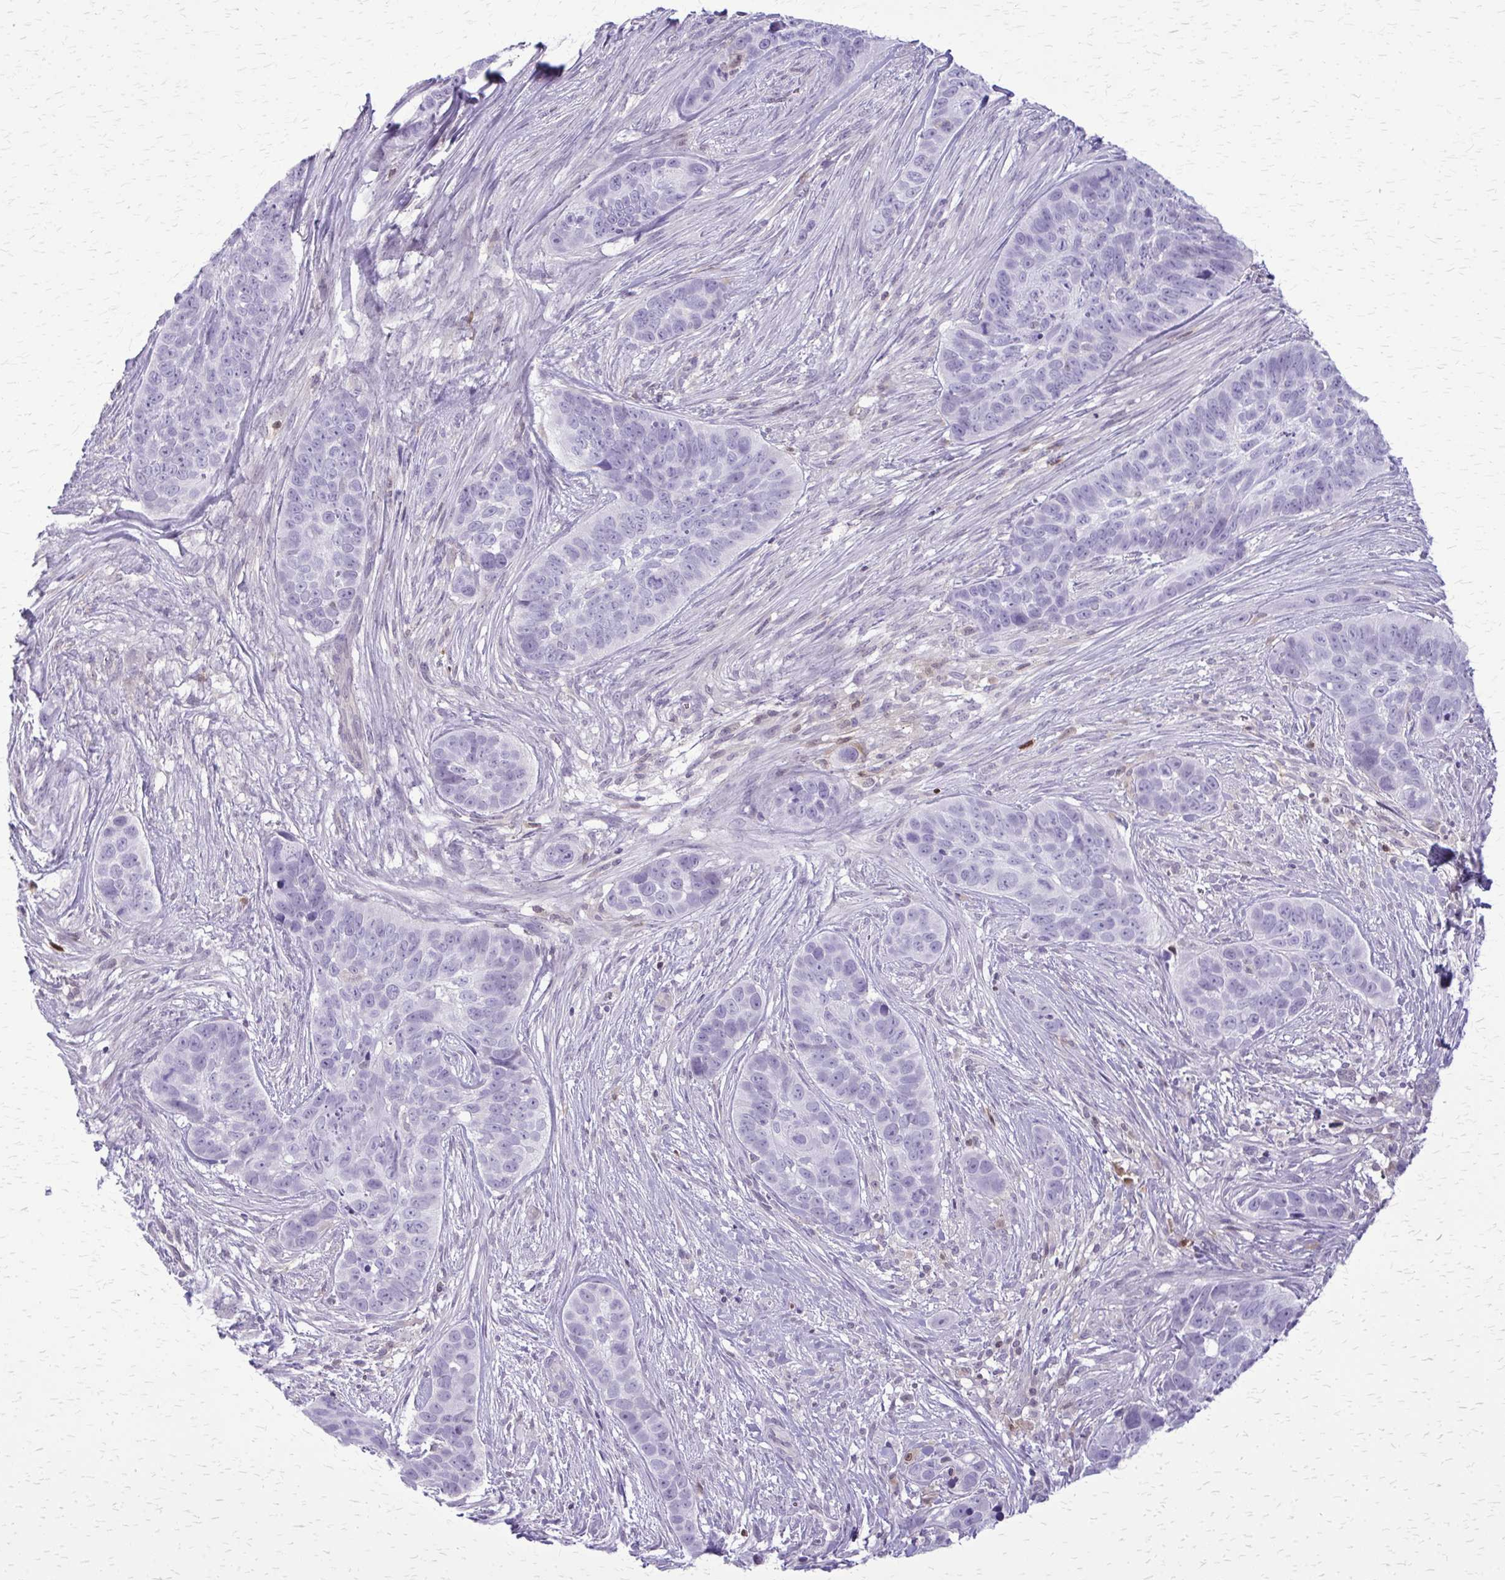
{"staining": {"intensity": "negative", "quantity": "none", "location": "none"}, "tissue": "skin cancer", "cell_type": "Tumor cells", "image_type": "cancer", "snomed": [{"axis": "morphology", "description": "Basal cell carcinoma"}, {"axis": "topography", "description": "Skin"}], "caption": "Tumor cells are negative for brown protein staining in skin basal cell carcinoma.", "gene": "GLRX", "patient": {"sex": "female", "age": 82}}